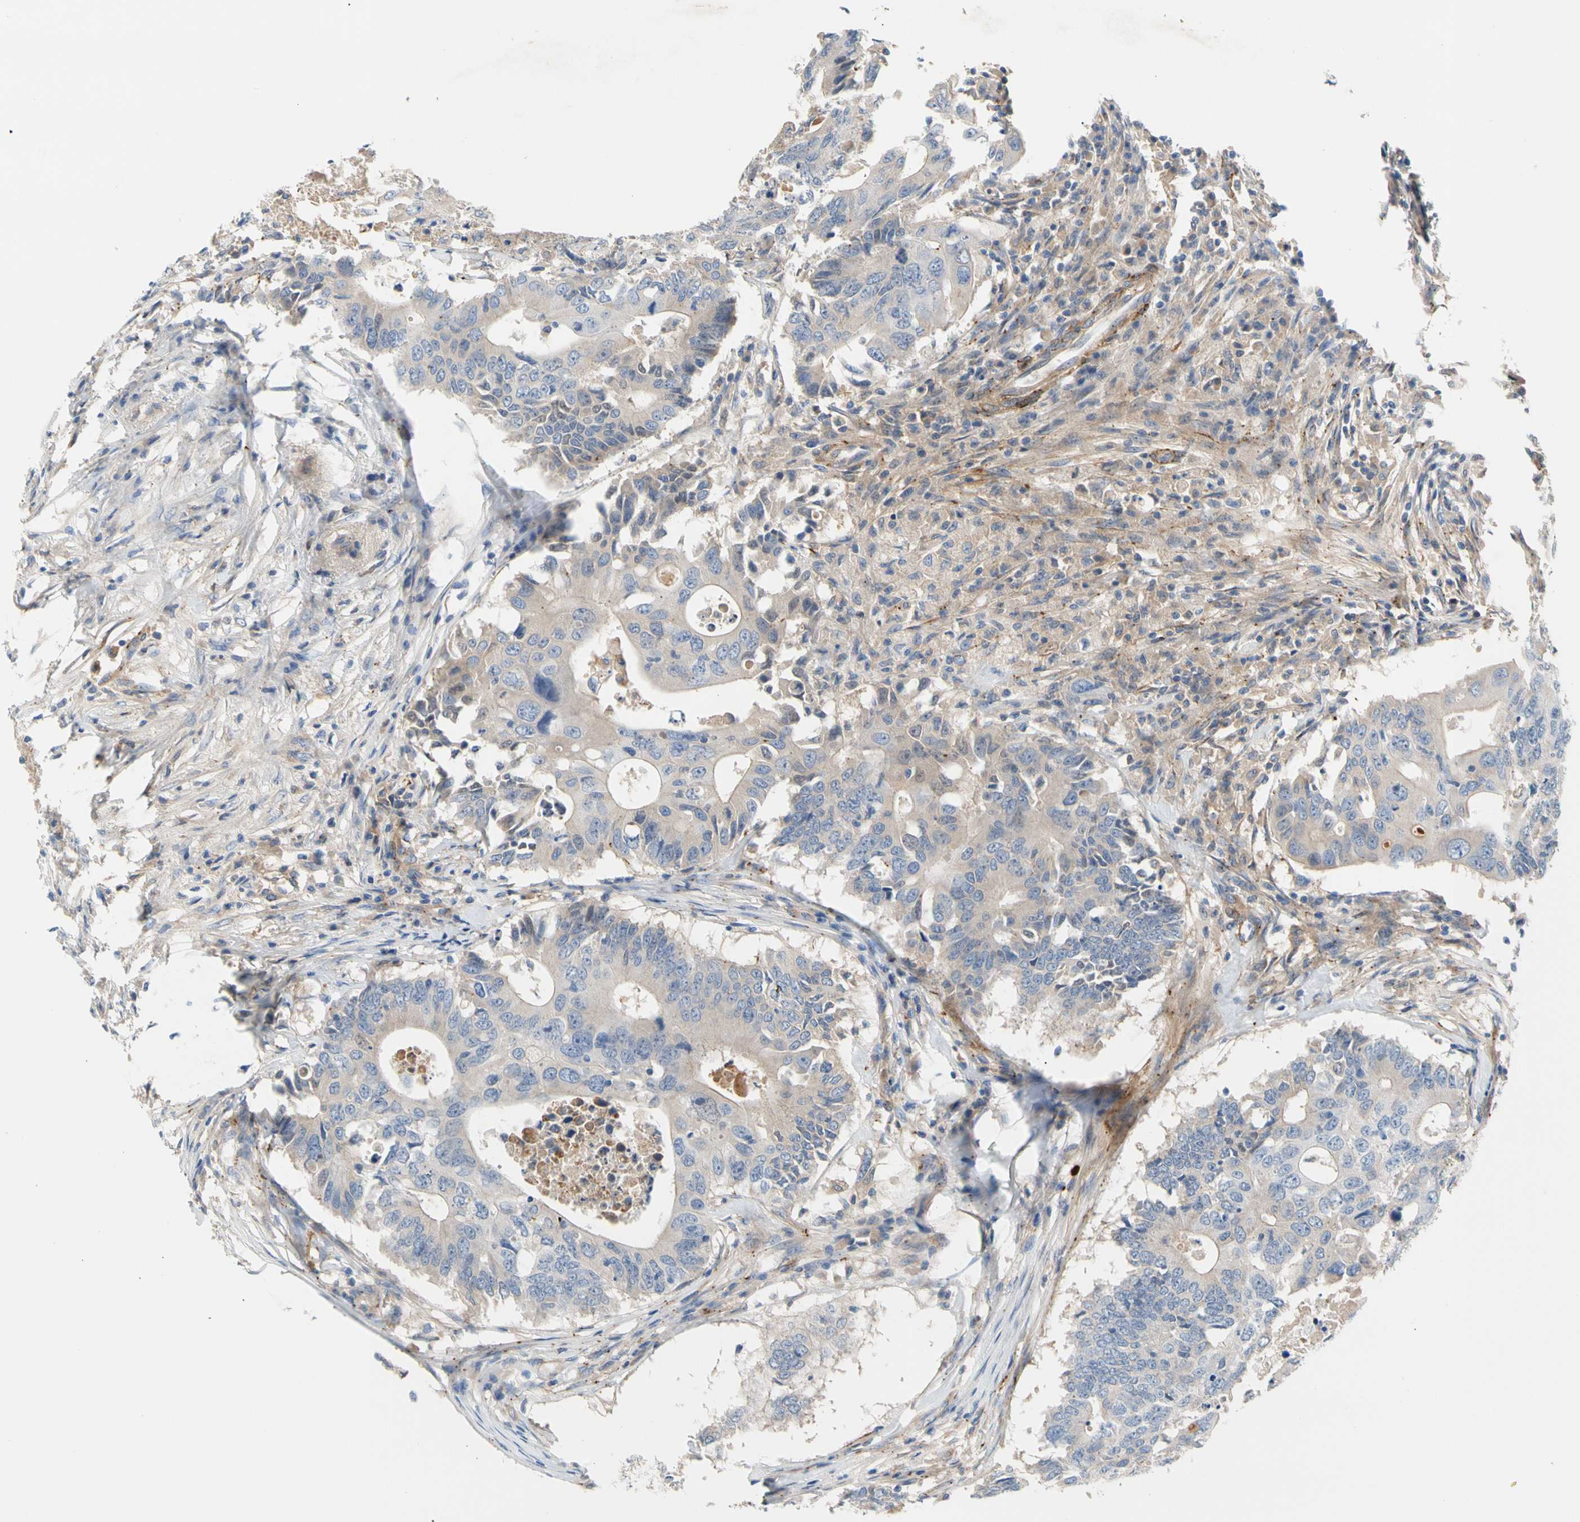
{"staining": {"intensity": "weak", "quantity": "<25%", "location": "cytoplasmic/membranous"}, "tissue": "colorectal cancer", "cell_type": "Tumor cells", "image_type": "cancer", "snomed": [{"axis": "morphology", "description": "Adenocarcinoma, NOS"}, {"axis": "topography", "description": "Colon"}], "caption": "Immunohistochemistry photomicrograph of colorectal cancer (adenocarcinoma) stained for a protein (brown), which displays no staining in tumor cells.", "gene": "ENTREP3", "patient": {"sex": "male", "age": 71}}